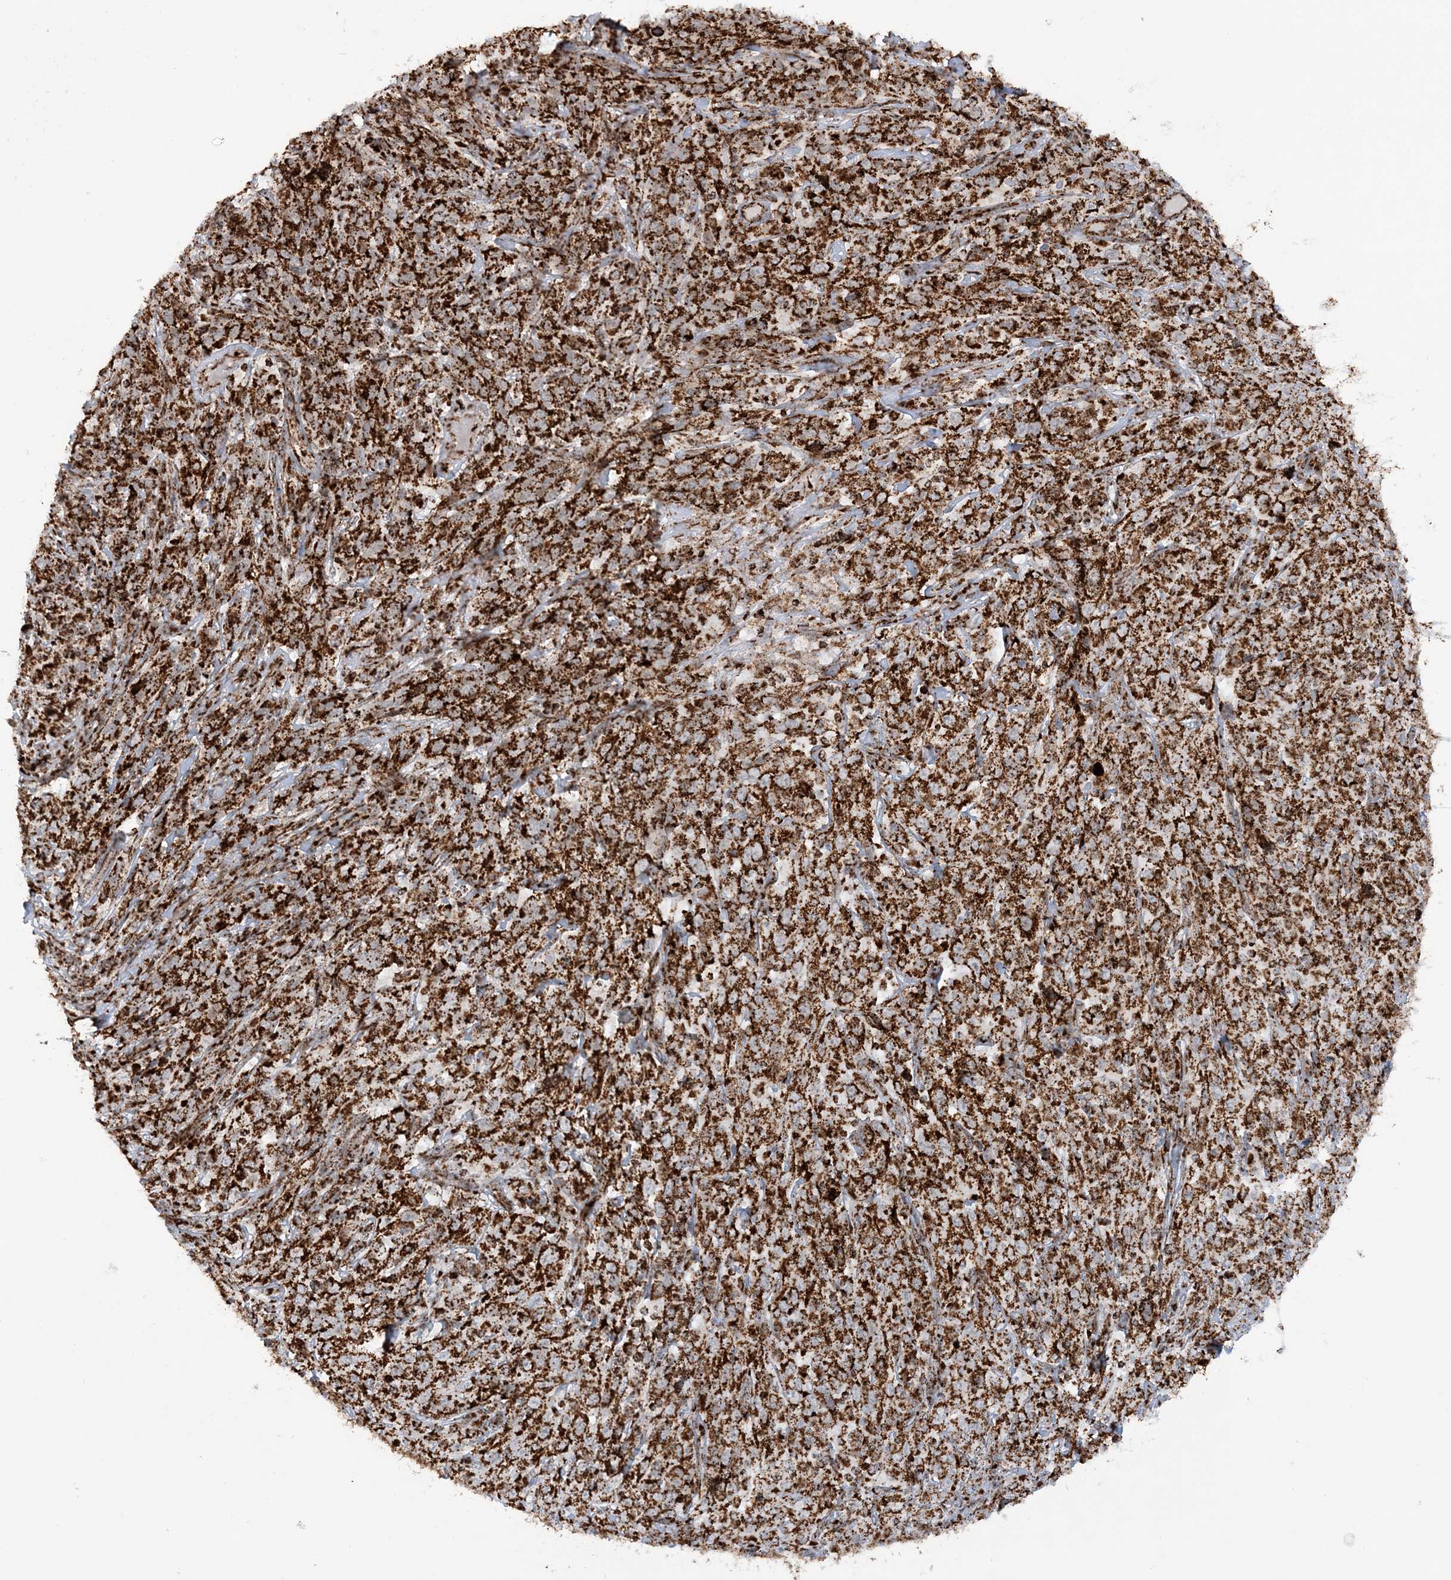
{"staining": {"intensity": "strong", "quantity": ">75%", "location": "cytoplasmic/membranous"}, "tissue": "cervical cancer", "cell_type": "Tumor cells", "image_type": "cancer", "snomed": [{"axis": "morphology", "description": "Squamous cell carcinoma, NOS"}, {"axis": "topography", "description": "Cervix"}], "caption": "Immunohistochemistry (IHC) (DAB (3,3'-diaminobenzidine)) staining of cervical squamous cell carcinoma exhibits strong cytoplasmic/membranous protein expression in about >75% of tumor cells.", "gene": "CRY2", "patient": {"sex": "female", "age": 46}}